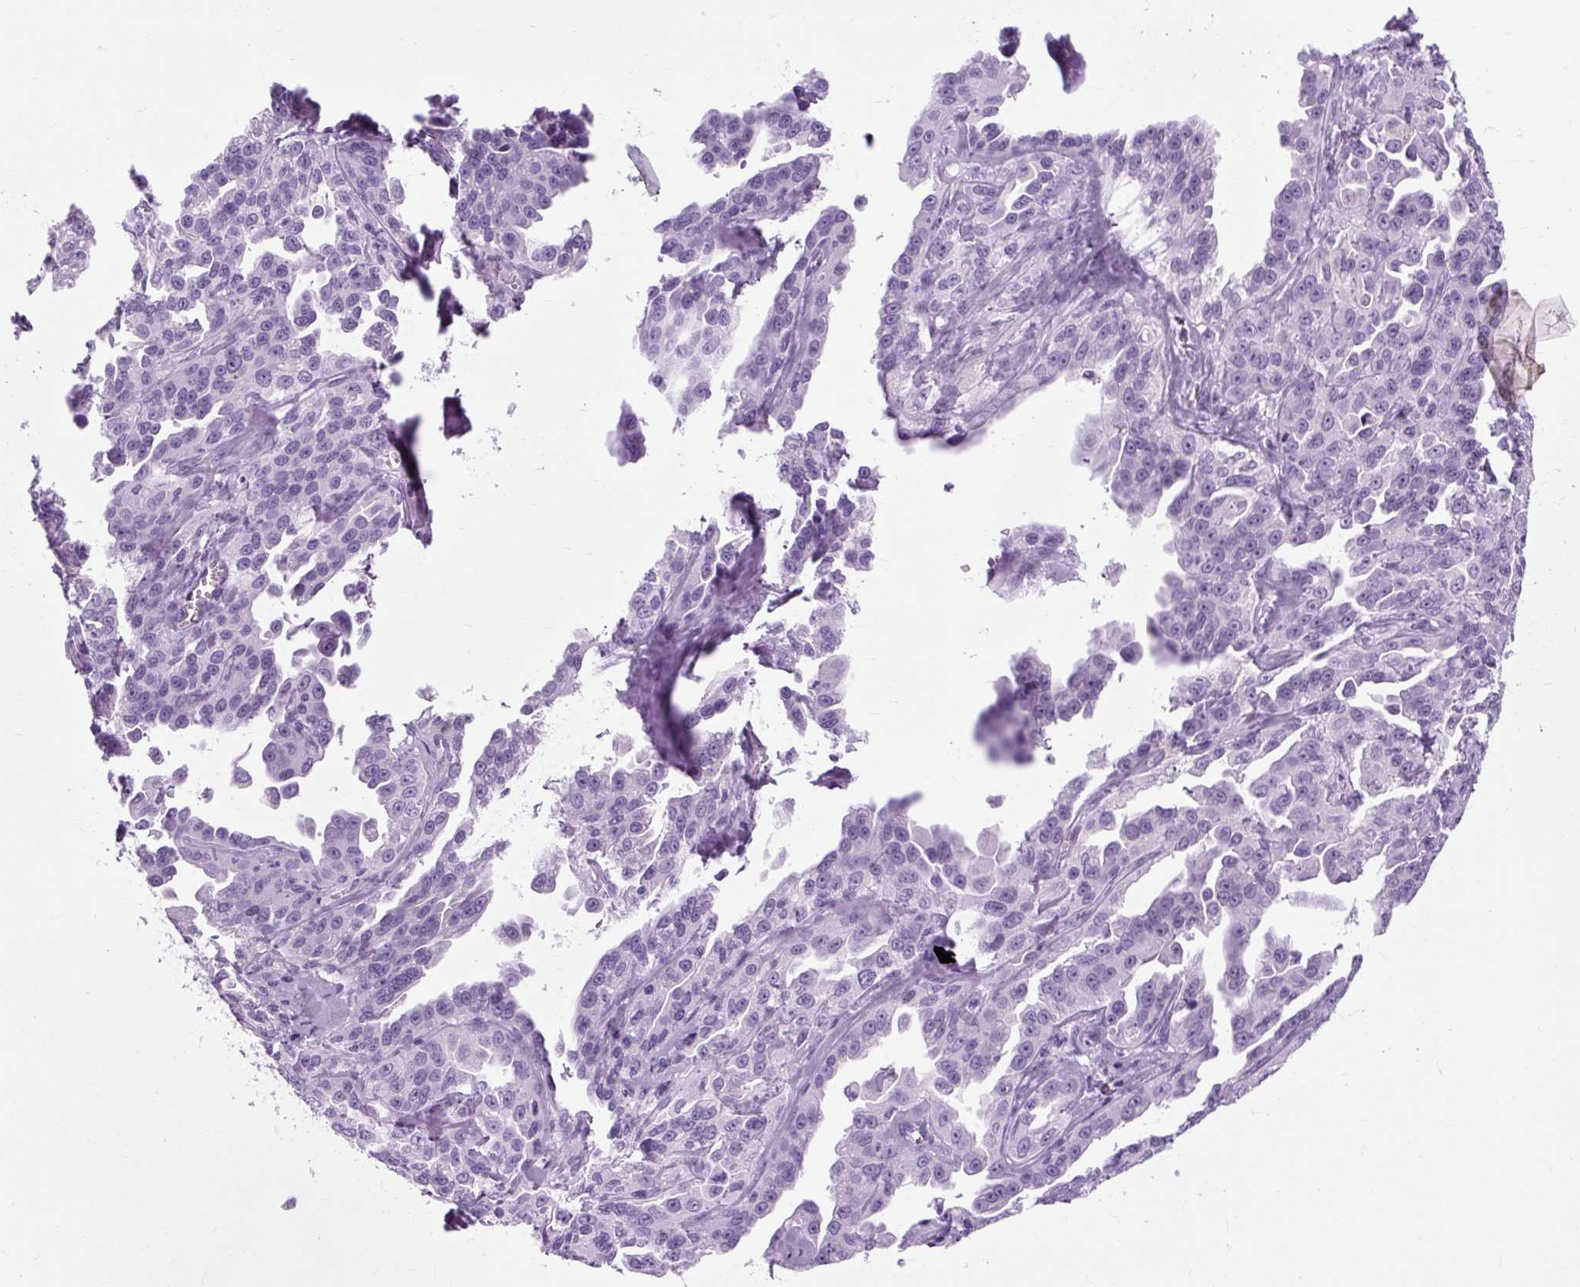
{"staining": {"intensity": "negative", "quantity": "none", "location": "none"}, "tissue": "ovarian cancer", "cell_type": "Tumor cells", "image_type": "cancer", "snomed": [{"axis": "morphology", "description": "Cystadenocarcinoma, serous, NOS"}, {"axis": "topography", "description": "Ovary"}], "caption": "Tumor cells show no significant positivity in ovarian cancer.", "gene": "TMEM89", "patient": {"sex": "female", "age": 75}}